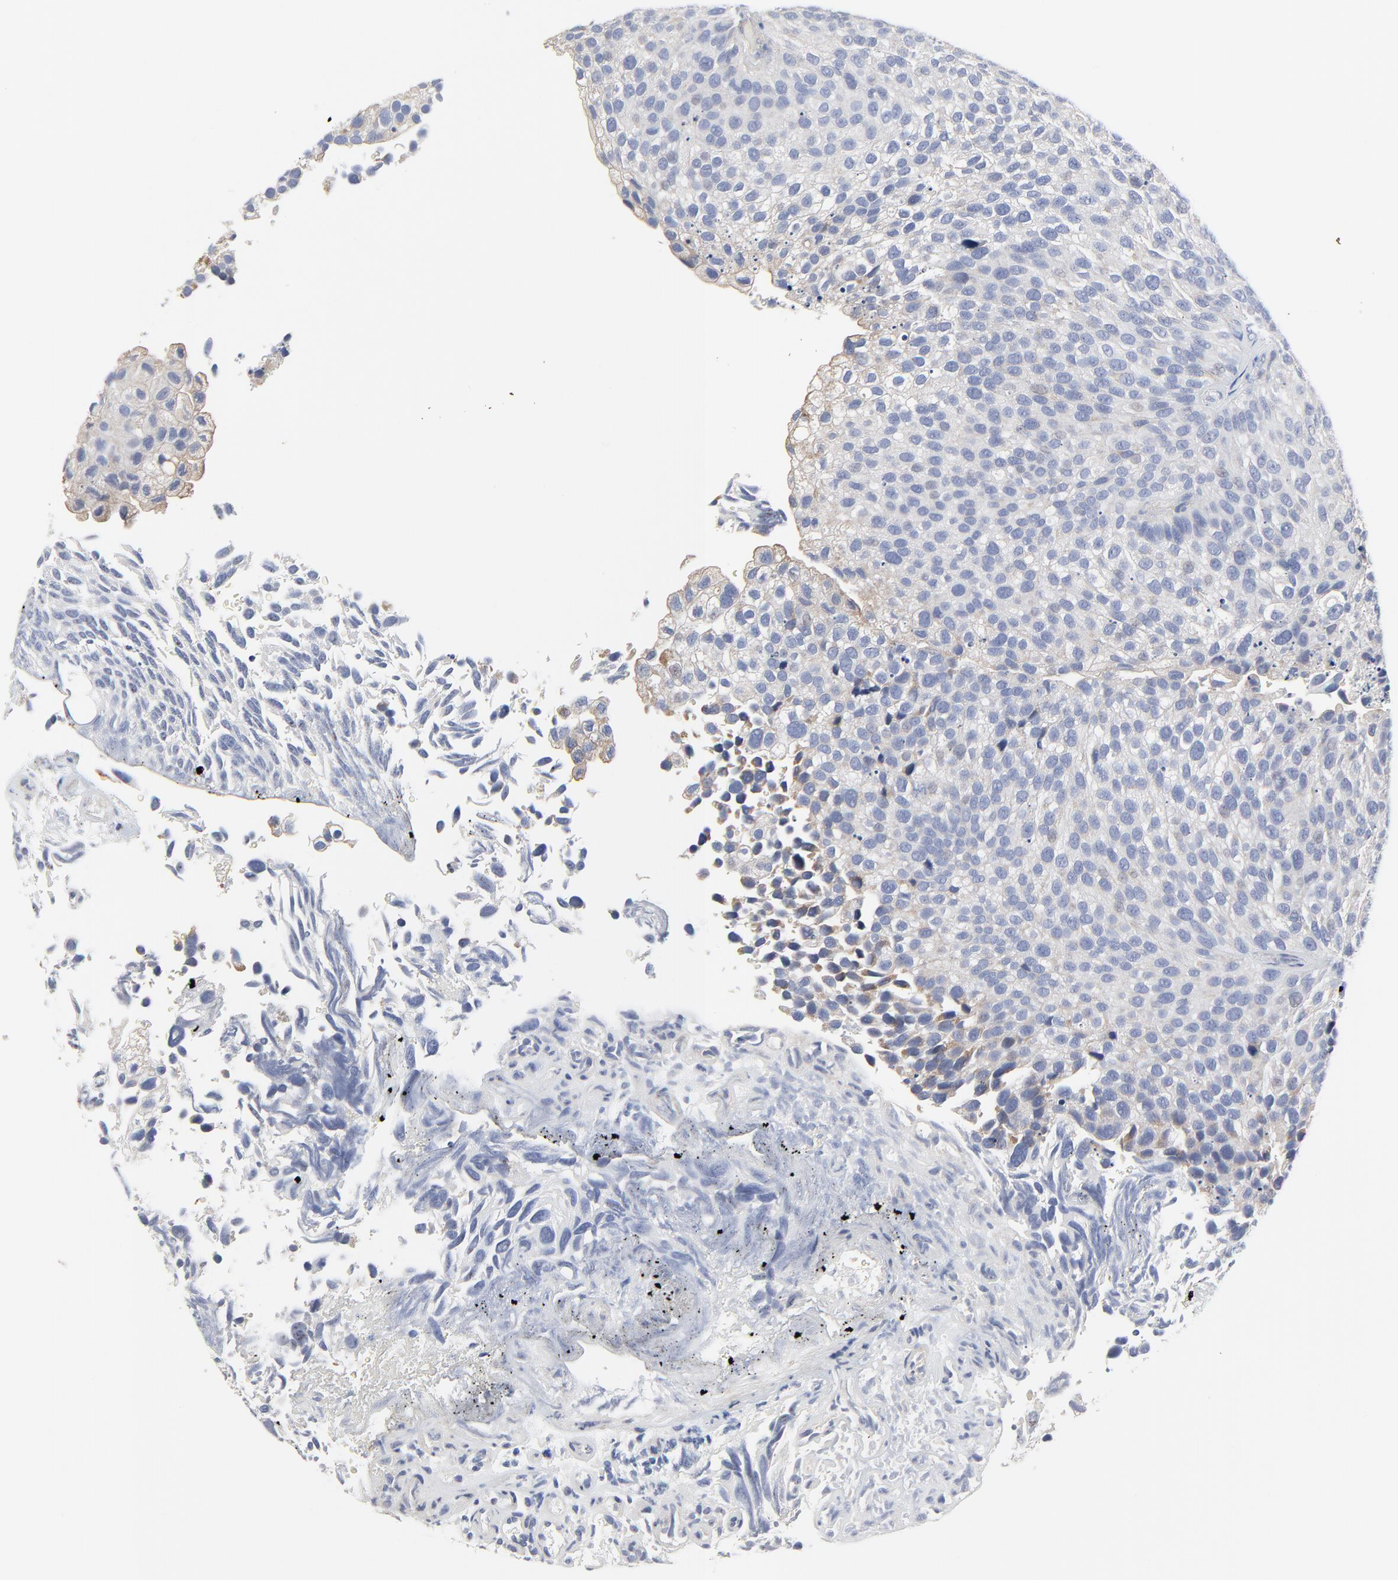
{"staining": {"intensity": "negative", "quantity": "none", "location": "none"}, "tissue": "urothelial cancer", "cell_type": "Tumor cells", "image_type": "cancer", "snomed": [{"axis": "morphology", "description": "Urothelial carcinoma, High grade"}, {"axis": "topography", "description": "Urinary bladder"}], "caption": "Protein analysis of urothelial cancer reveals no significant positivity in tumor cells.", "gene": "DHRSX", "patient": {"sex": "male", "age": 72}}